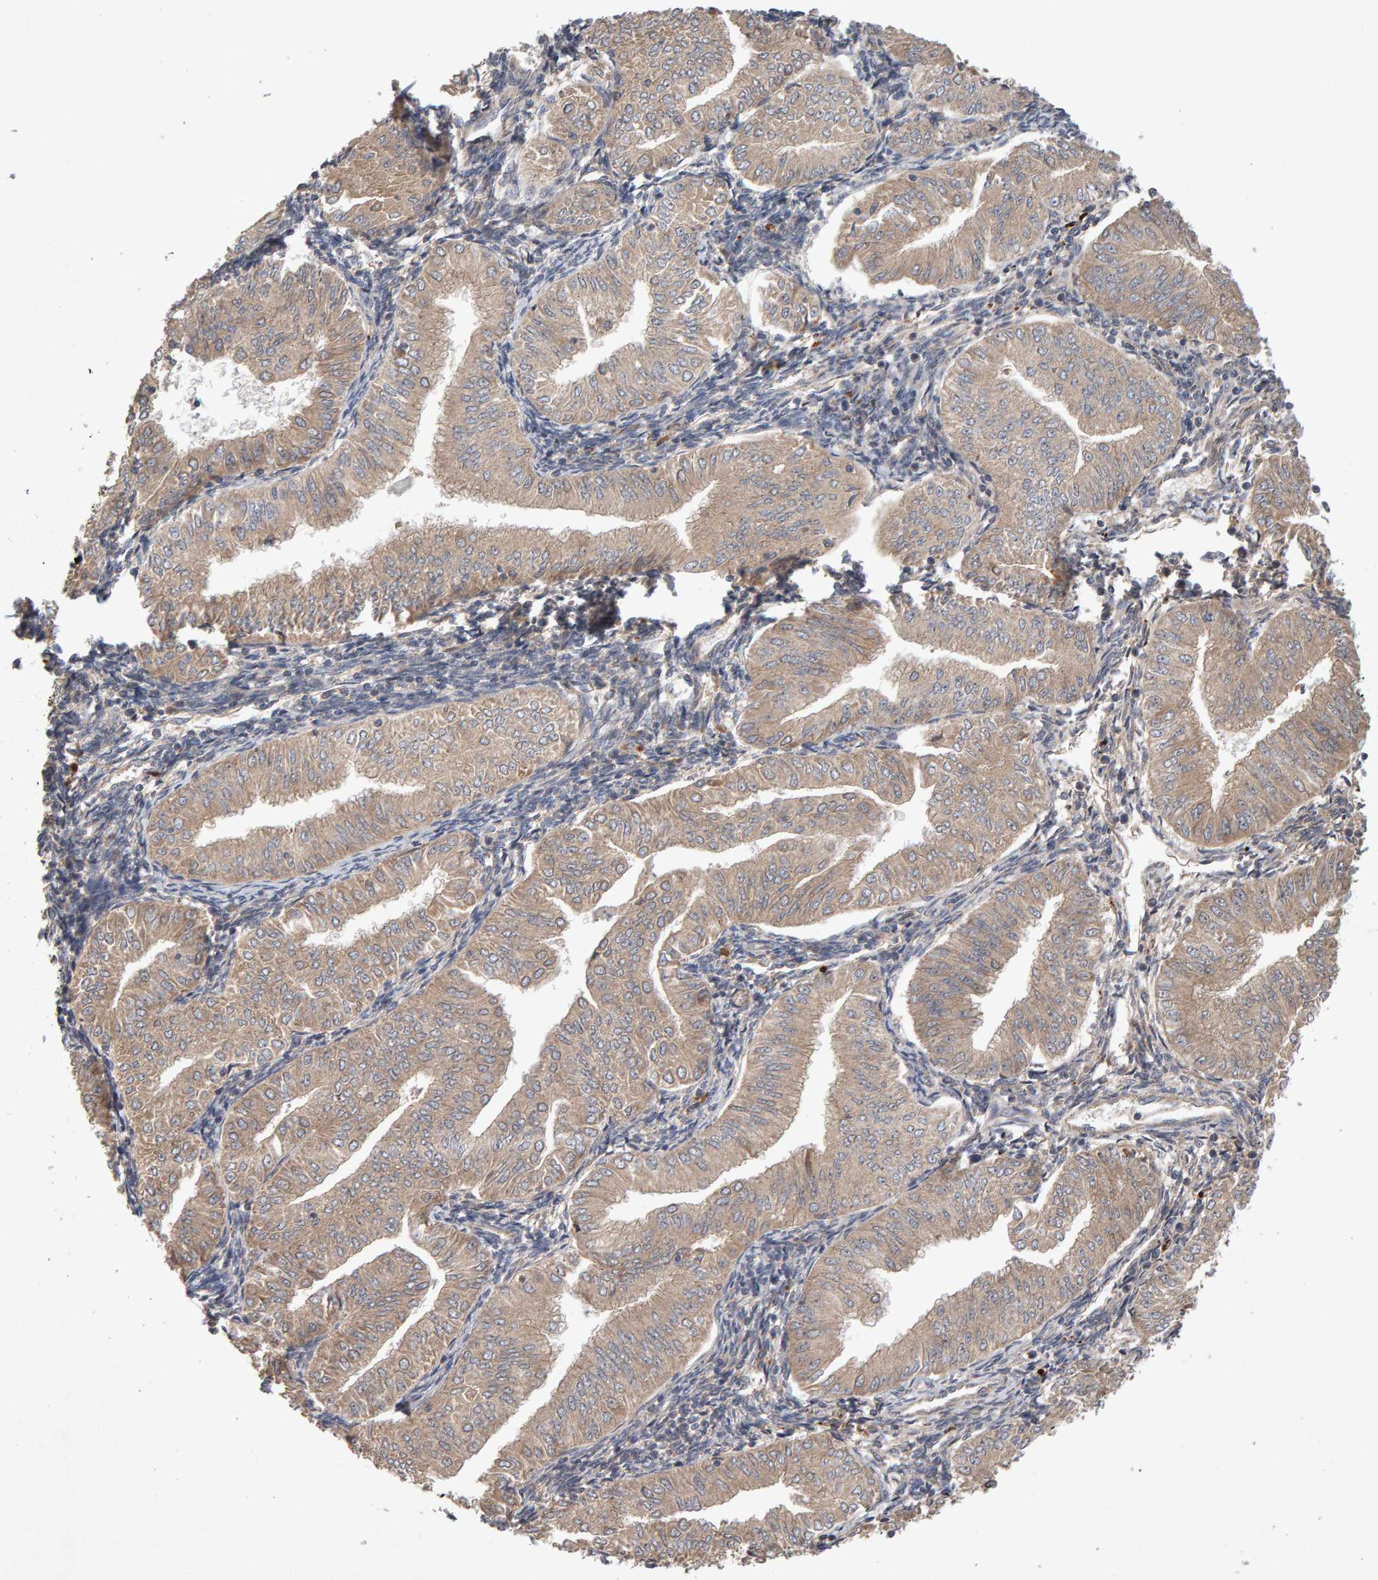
{"staining": {"intensity": "weak", "quantity": ">75%", "location": "cytoplasmic/membranous"}, "tissue": "endometrial cancer", "cell_type": "Tumor cells", "image_type": "cancer", "snomed": [{"axis": "morphology", "description": "Normal tissue, NOS"}, {"axis": "morphology", "description": "Adenocarcinoma, NOS"}, {"axis": "topography", "description": "Endometrium"}], "caption": "Human endometrial adenocarcinoma stained with a protein marker demonstrates weak staining in tumor cells.", "gene": "RNF19A", "patient": {"sex": "female", "age": 53}}